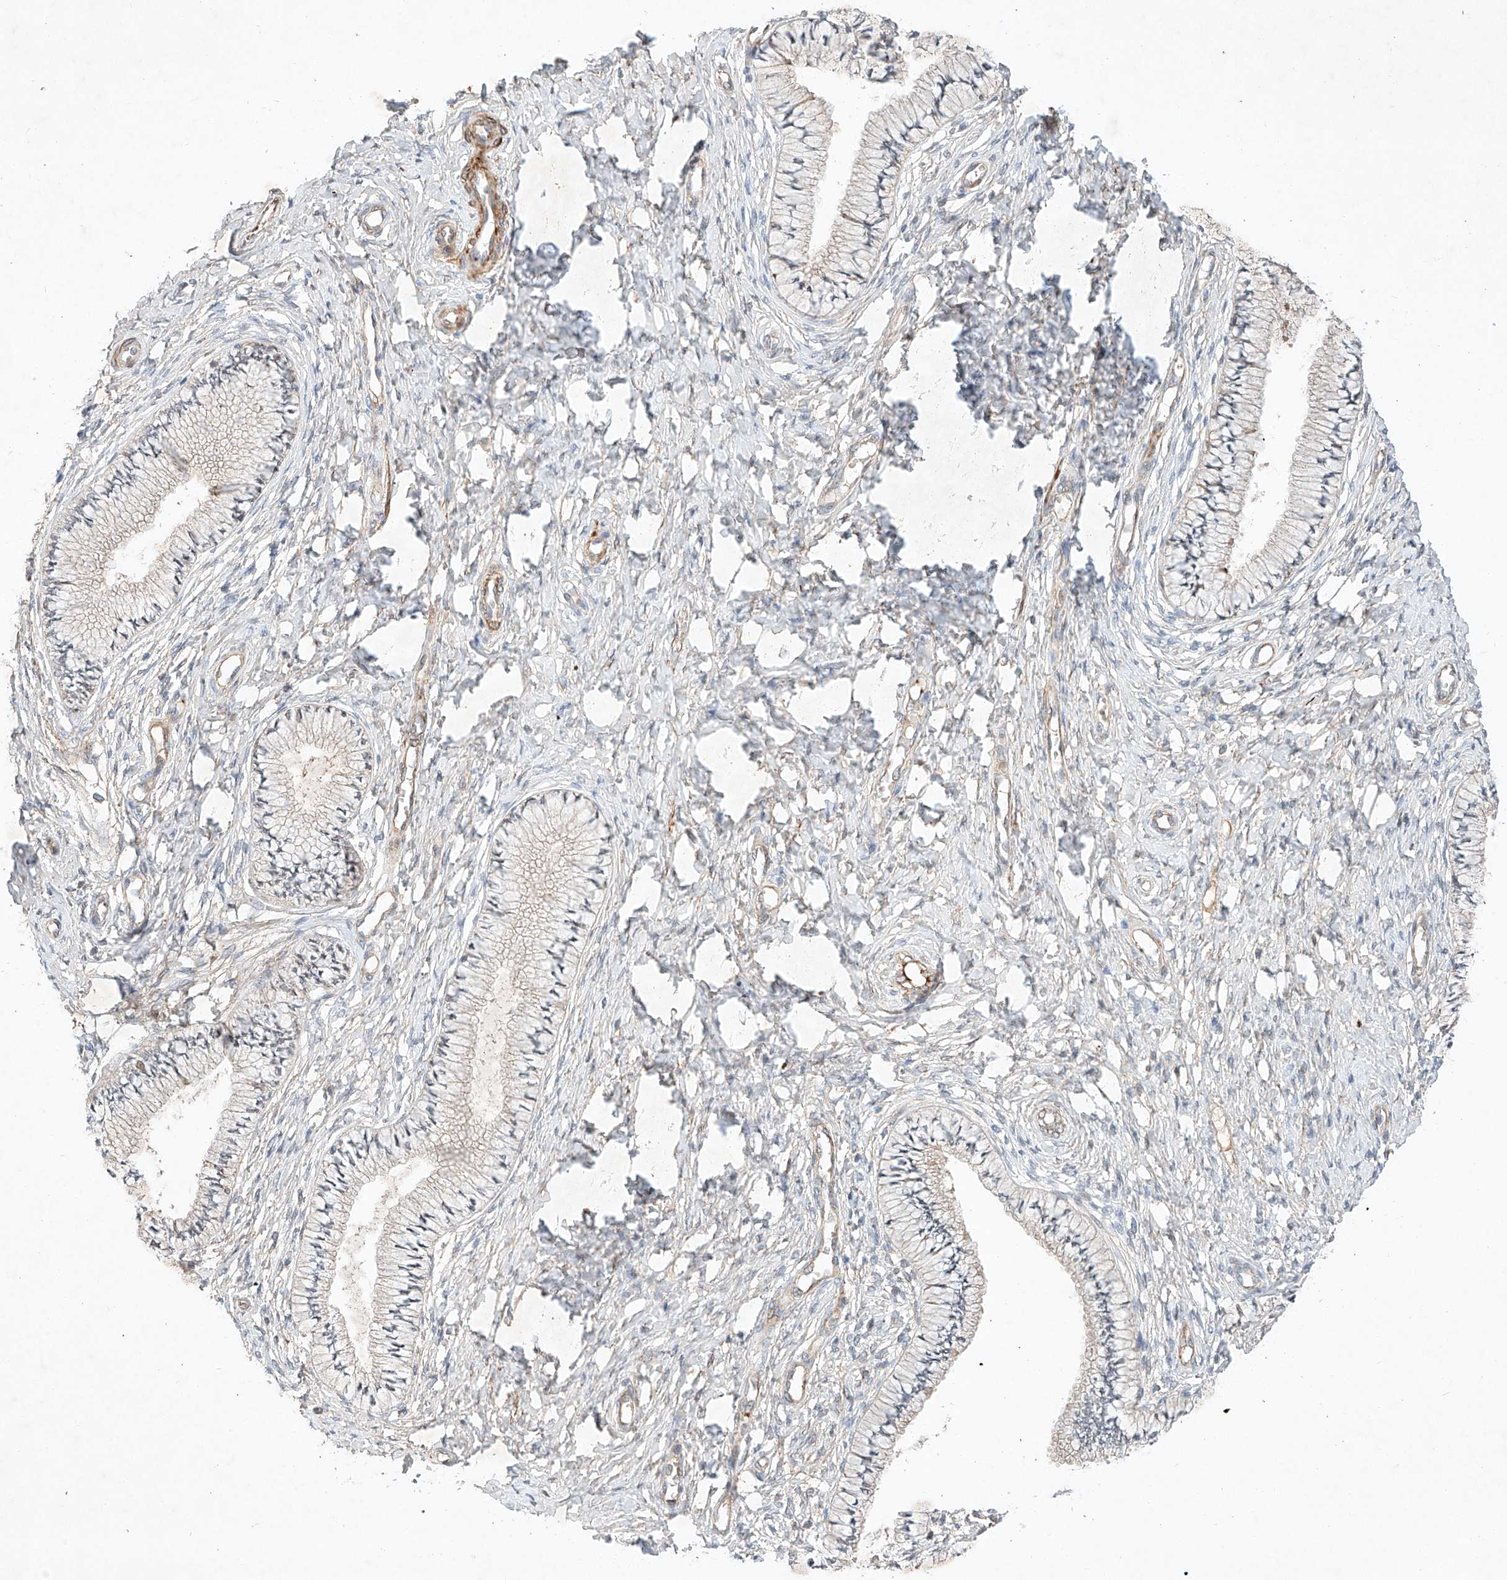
{"staining": {"intensity": "weak", "quantity": "<25%", "location": "cytoplasmic/membranous"}, "tissue": "cervix", "cell_type": "Glandular cells", "image_type": "normal", "snomed": [{"axis": "morphology", "description": "Normal tissue, NOS"}, {"axis": "topography", "description": "Cervix"}], "caption": "The image reveals no staining of glandular cells in normal cervix.", "gene": "ARHGAP33", "patient": {"sex": "female", "age": 36}}